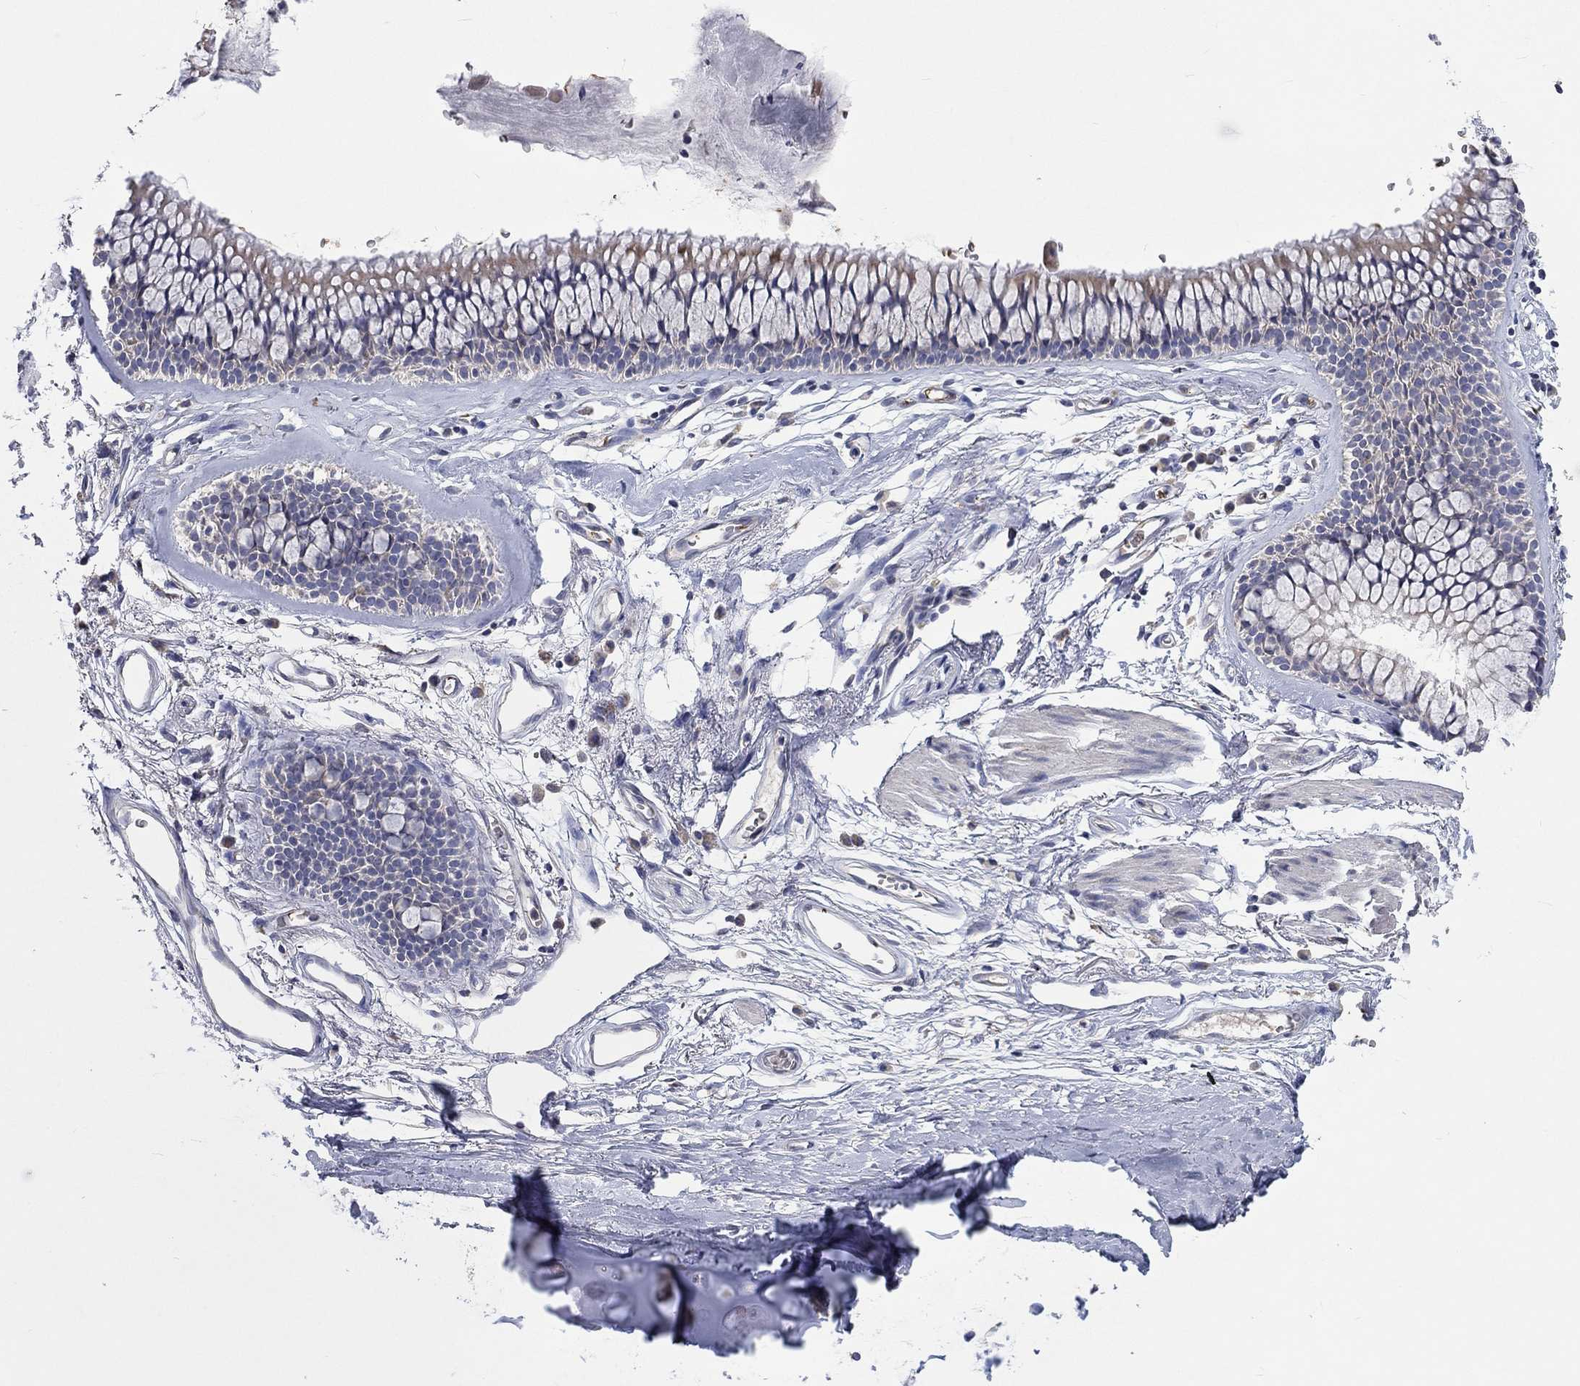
{"staining": {"intensity": "negative", "quantity": "none", "location": "none"}, "tissue": "soft tissue", "cell_type": "Fibroblasts", "image_type": "normal", "snomed": [{"axis": "morphology", "description": "Normal tissue, NOS"}, {"axis": "topography", "description": "Cartilage tissue"}, {"axis": "topography", "description": "Bronchus"}], "caption": "The histopathology image shows no staining of fibroblasts in normal soft tissue.", "gene": "UGT8", "patient": {"sex": "female", "age": 79}}